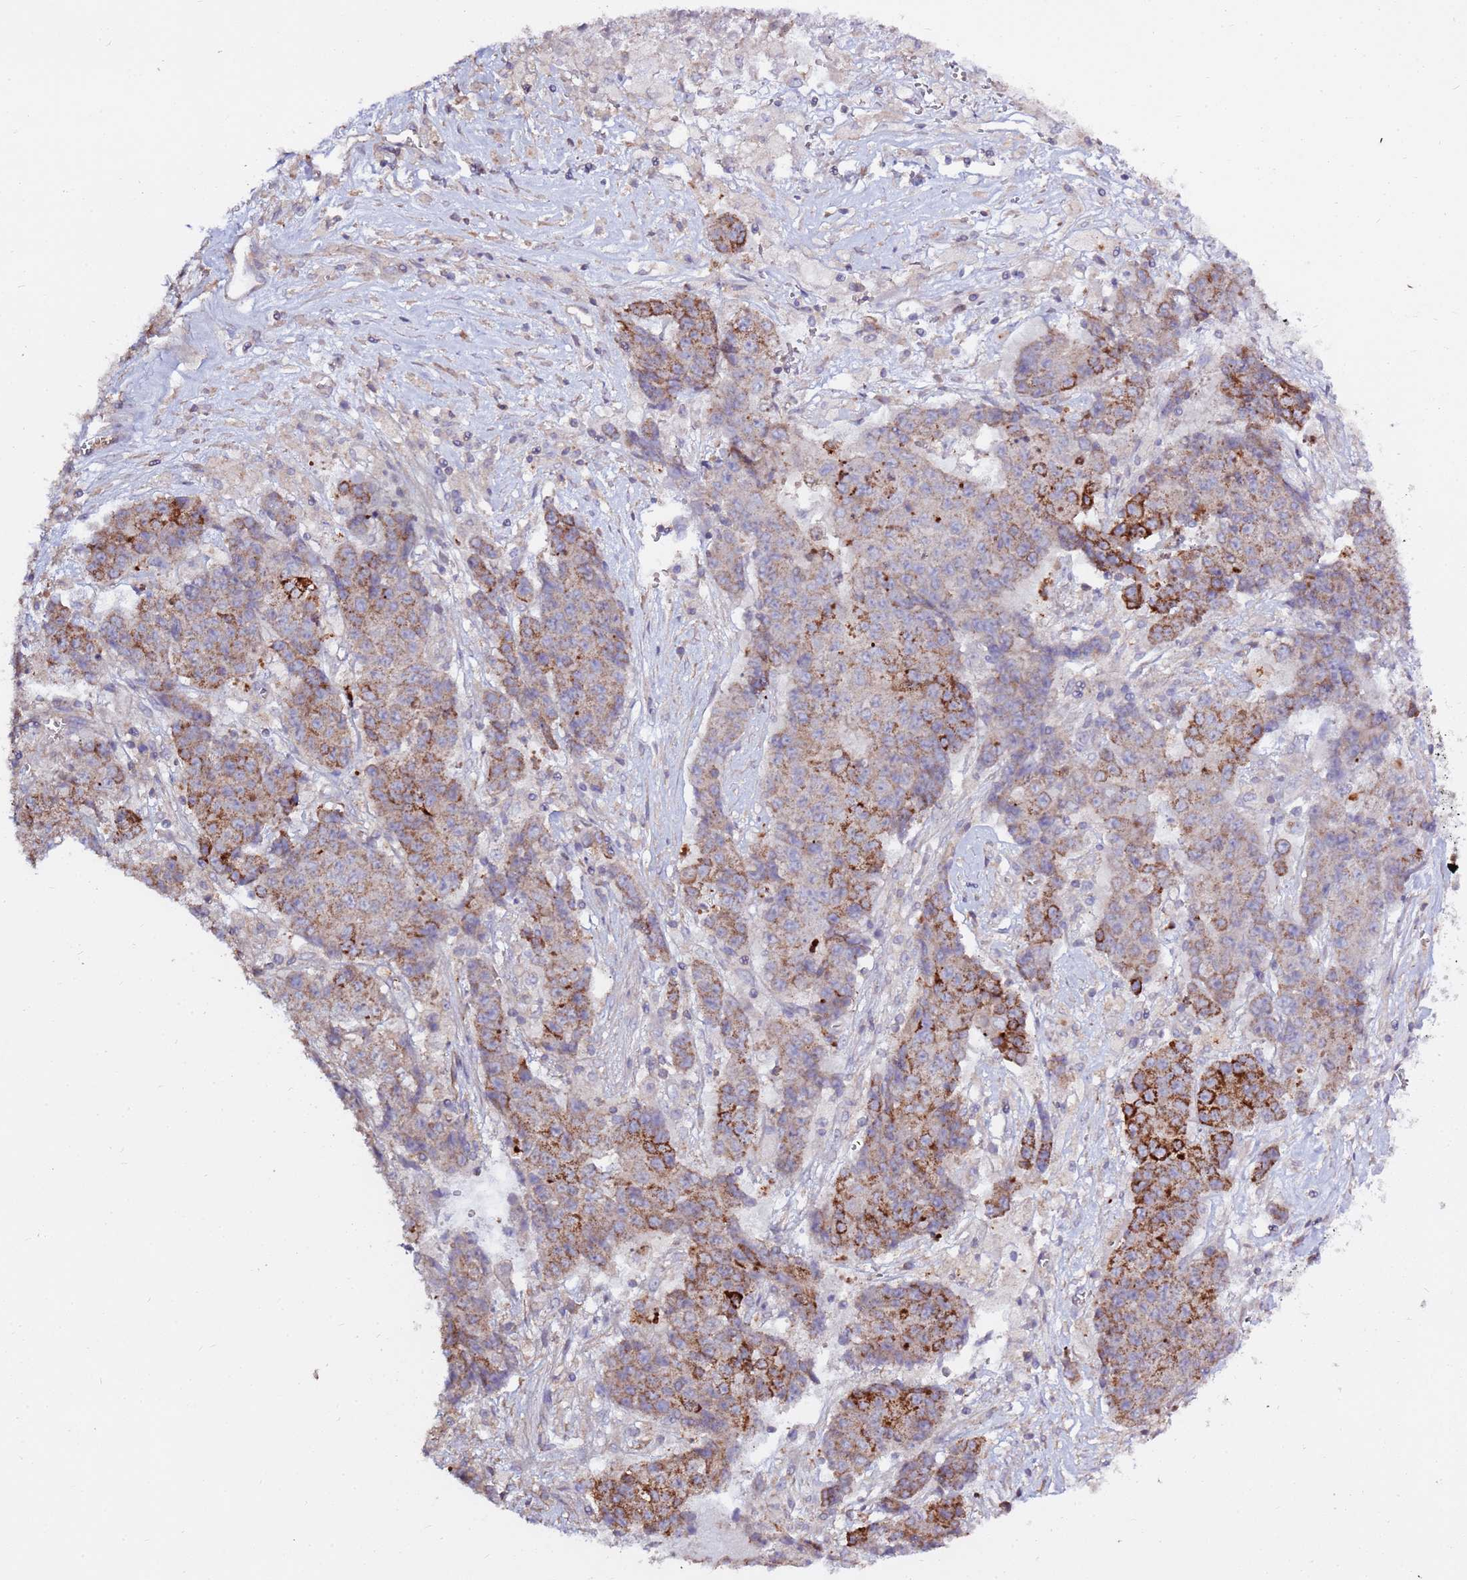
{"staining": {"intensity": "strong", "quantity": "<25%", "location": "cytoplasmic/membranous"}, "tissue": "ovarian cancer", "cell_type": "Tumor cells", "image_type": "cancer", "snomed": [{"axis": "morphology", "description": "Carcinoma, endometroid"}, {"axis": "topography", "description": "Ovary"}], "caption": "Ovarian cancer (endometroid carcinoma) tissue exhibits strong cytoplasmic/membranous positivity in approximately <25% of tumor cells", "gene": "EVA1B", "patient": {"sex": "female", "age": 42}}